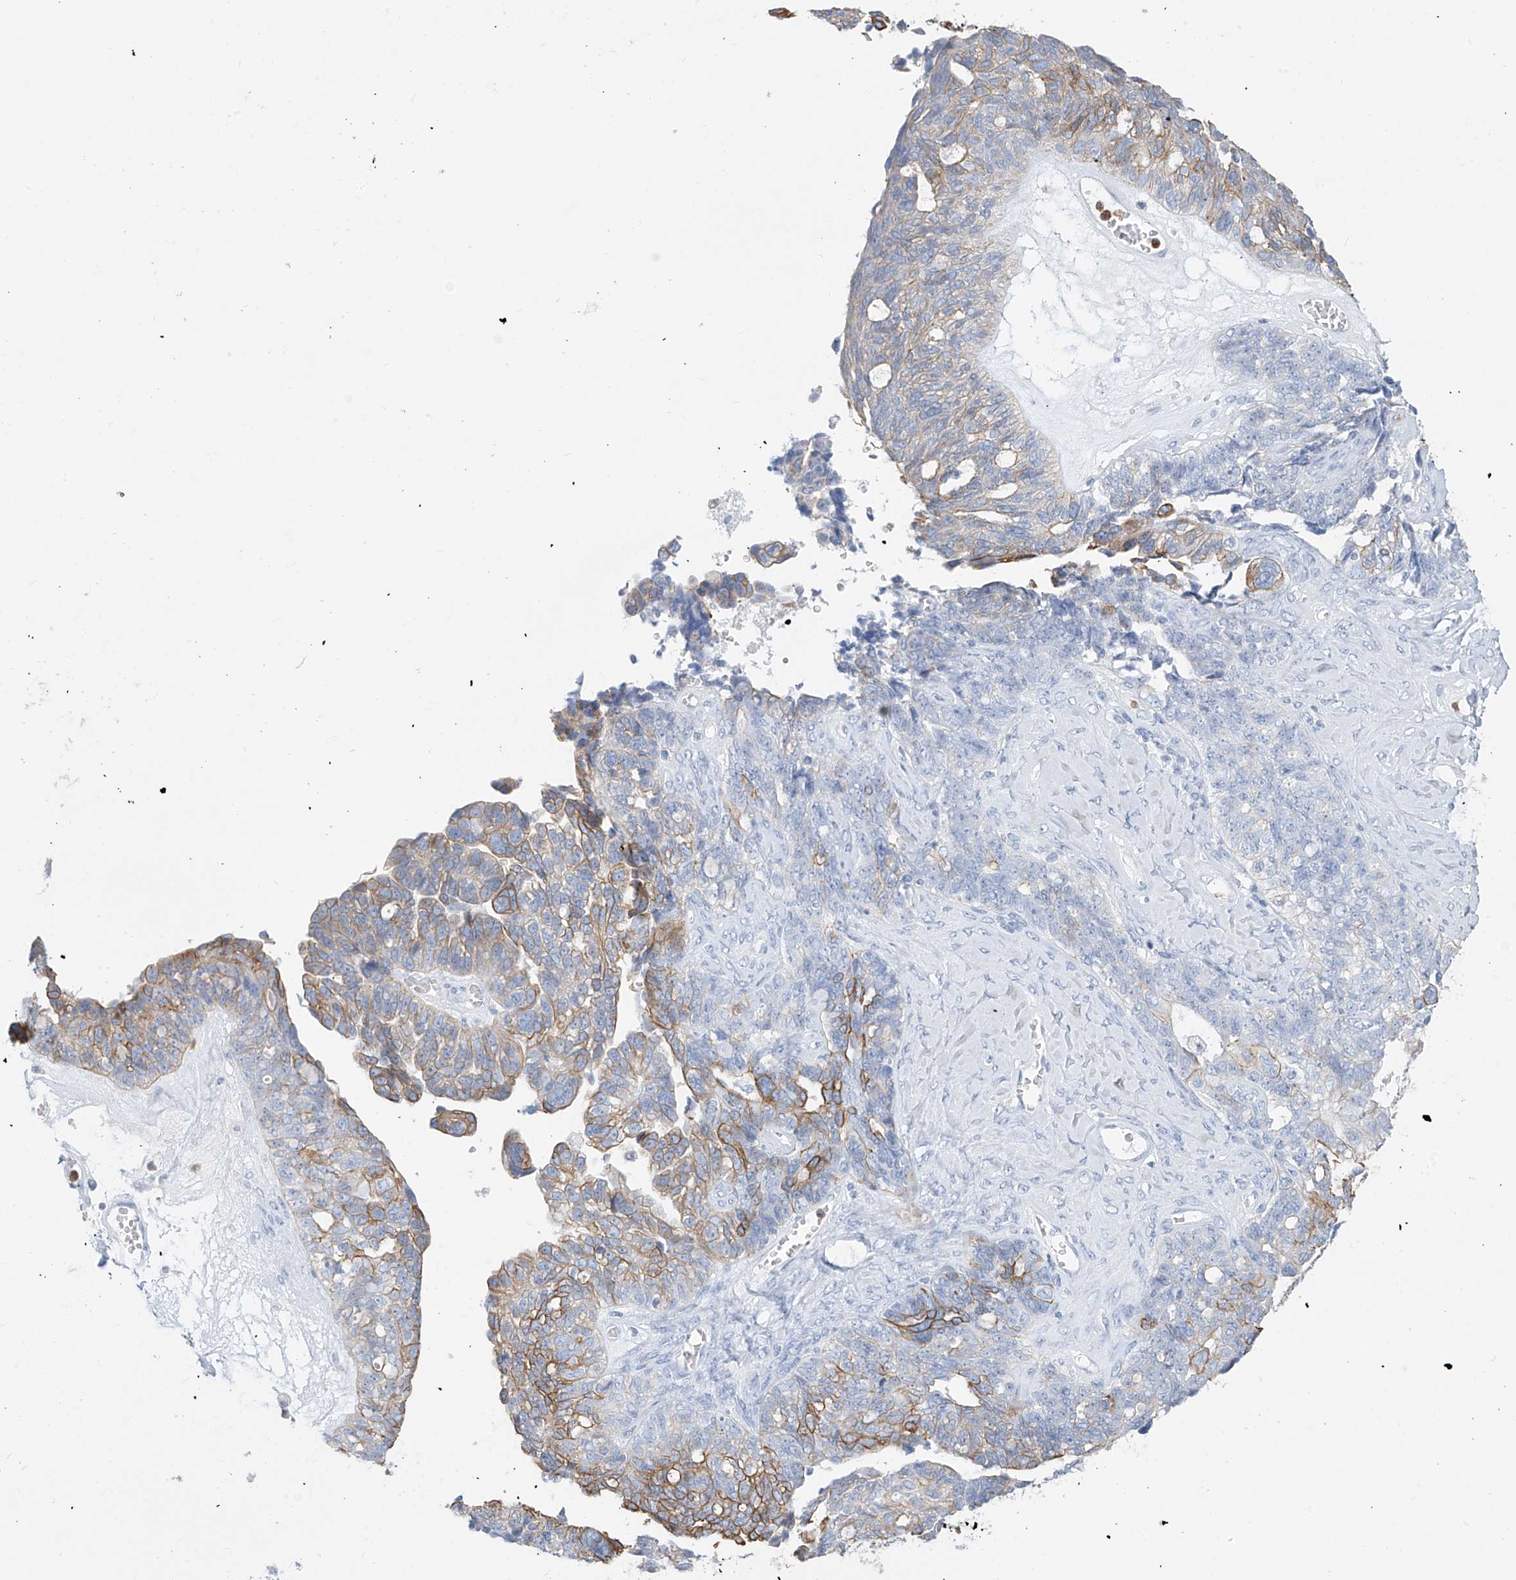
{"staining": {"intensity": "moderate", "quantity": "25%-75%", "location": "cytoplasmic/membranous"}, "tissue": "ovarian cancer", "cell_type": "Tumor cells", "image_type": "cancer", "snomed": [{"axis": "morphology", "description": "Cystadenocarcinoma, serous, NOS"}, {"axis": "topography", "description": "Ovary"}], "caption": "Ovarian cancer tissue demonstrates moderate cytoplasmic/membranous positivity in about 25%-75% of tumor cells, visualized by immunohistochemistry.", "gene": "PAFAH1B3", "patient": {"sex": "female", "age": 79}}